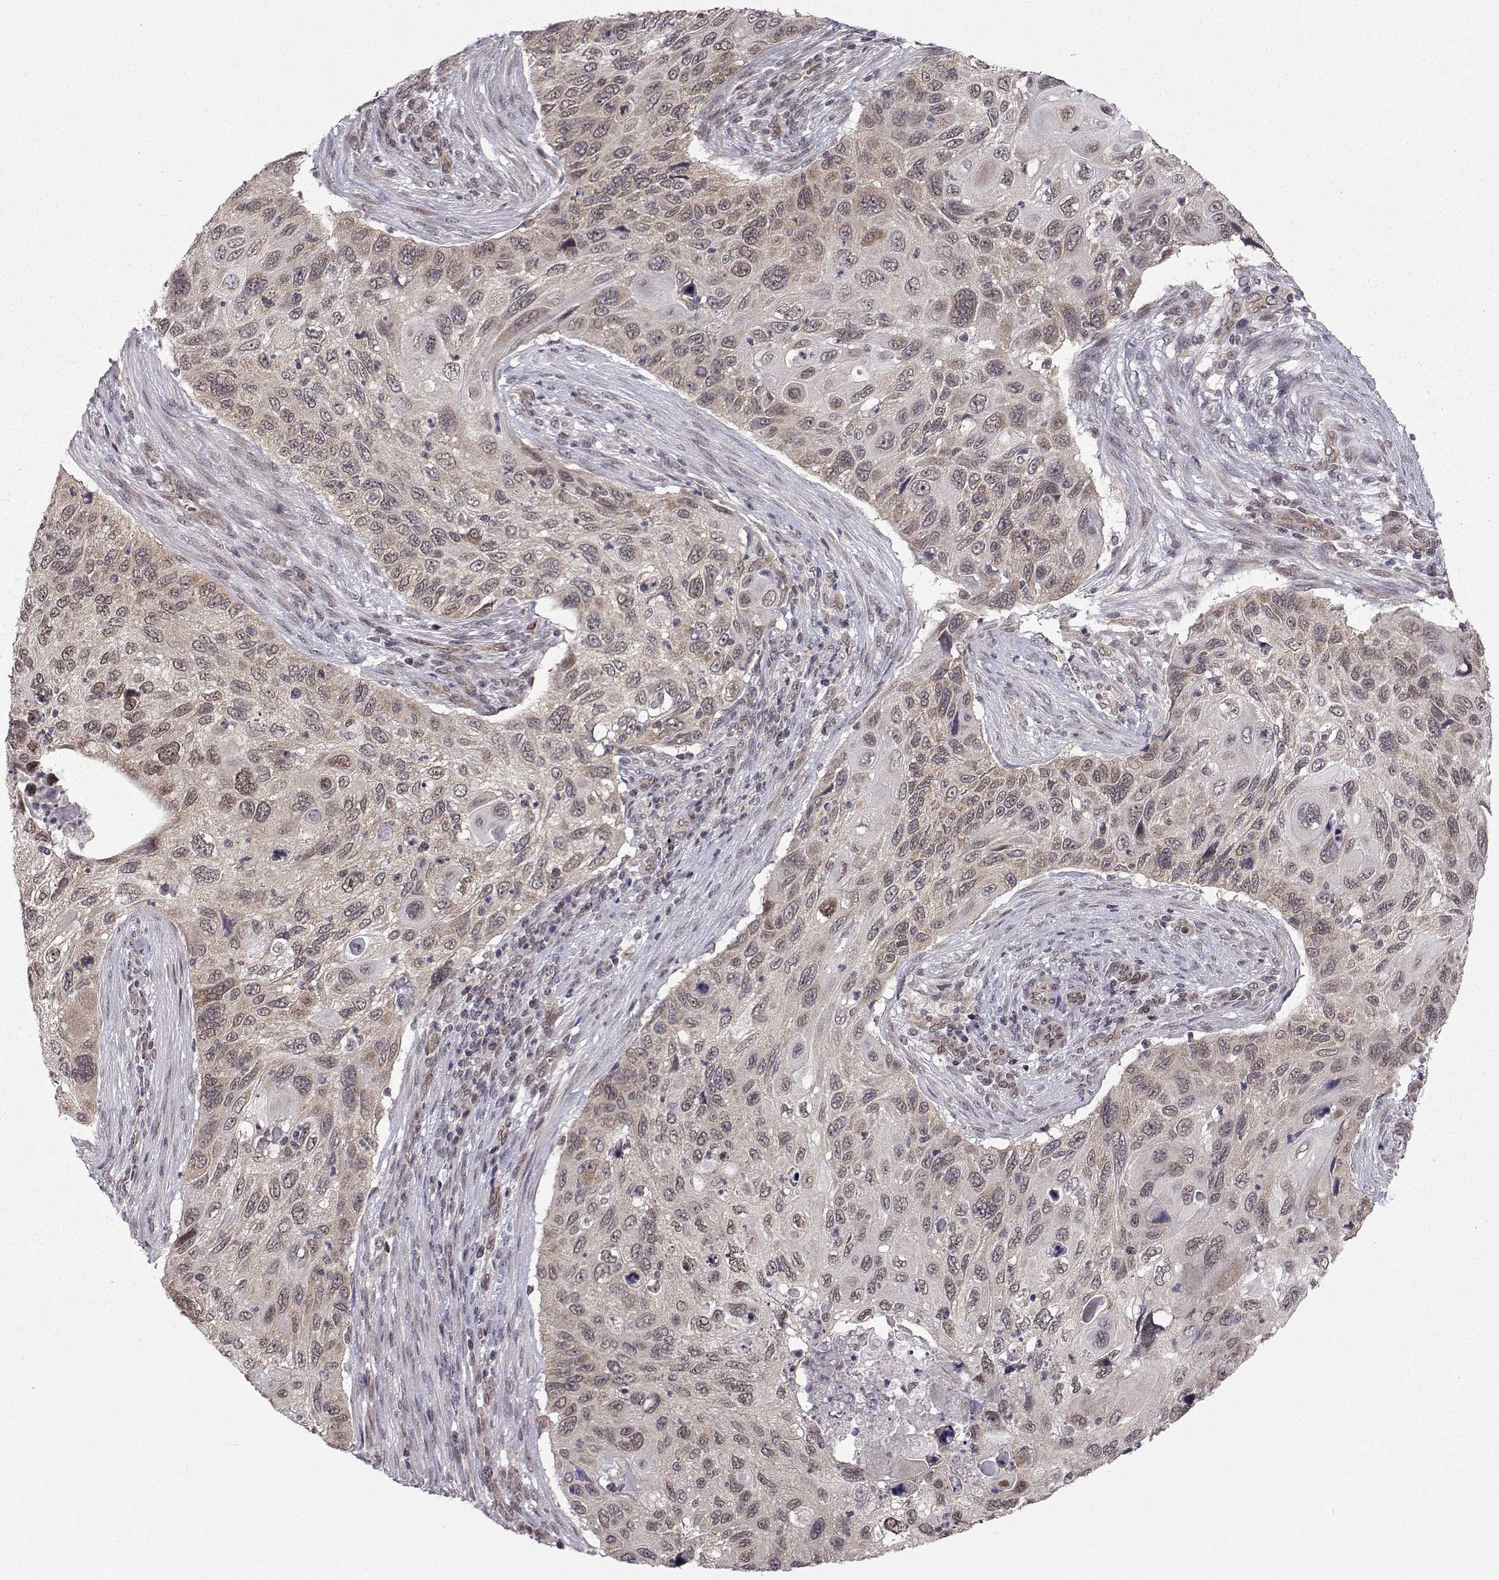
{"staining": {"intensity": "weak", "quantity": "25%-75%", "location": "cytoplasmic/membranous"}, "tissue": "cervical cancer", "cell_type": "Tumor cells", "image_type": "cancer", "snomed": [{"axis": "morphology", "description": "Squamous cell carcinoma, NOS"}, {"axis": "topography", "description": "Cervix"}], "caption": "Squamous cell carcinoma (cervical) tissue displays weak cytoplasmic/membranous positivity in approximately 25%-75% of tumor cells, visualized by immunohistochemistry. (Brightfield microscopy of DAB IHC at high magnification).", "gene": "PKN2", "patient": {"sex": "female", "age": 70}}